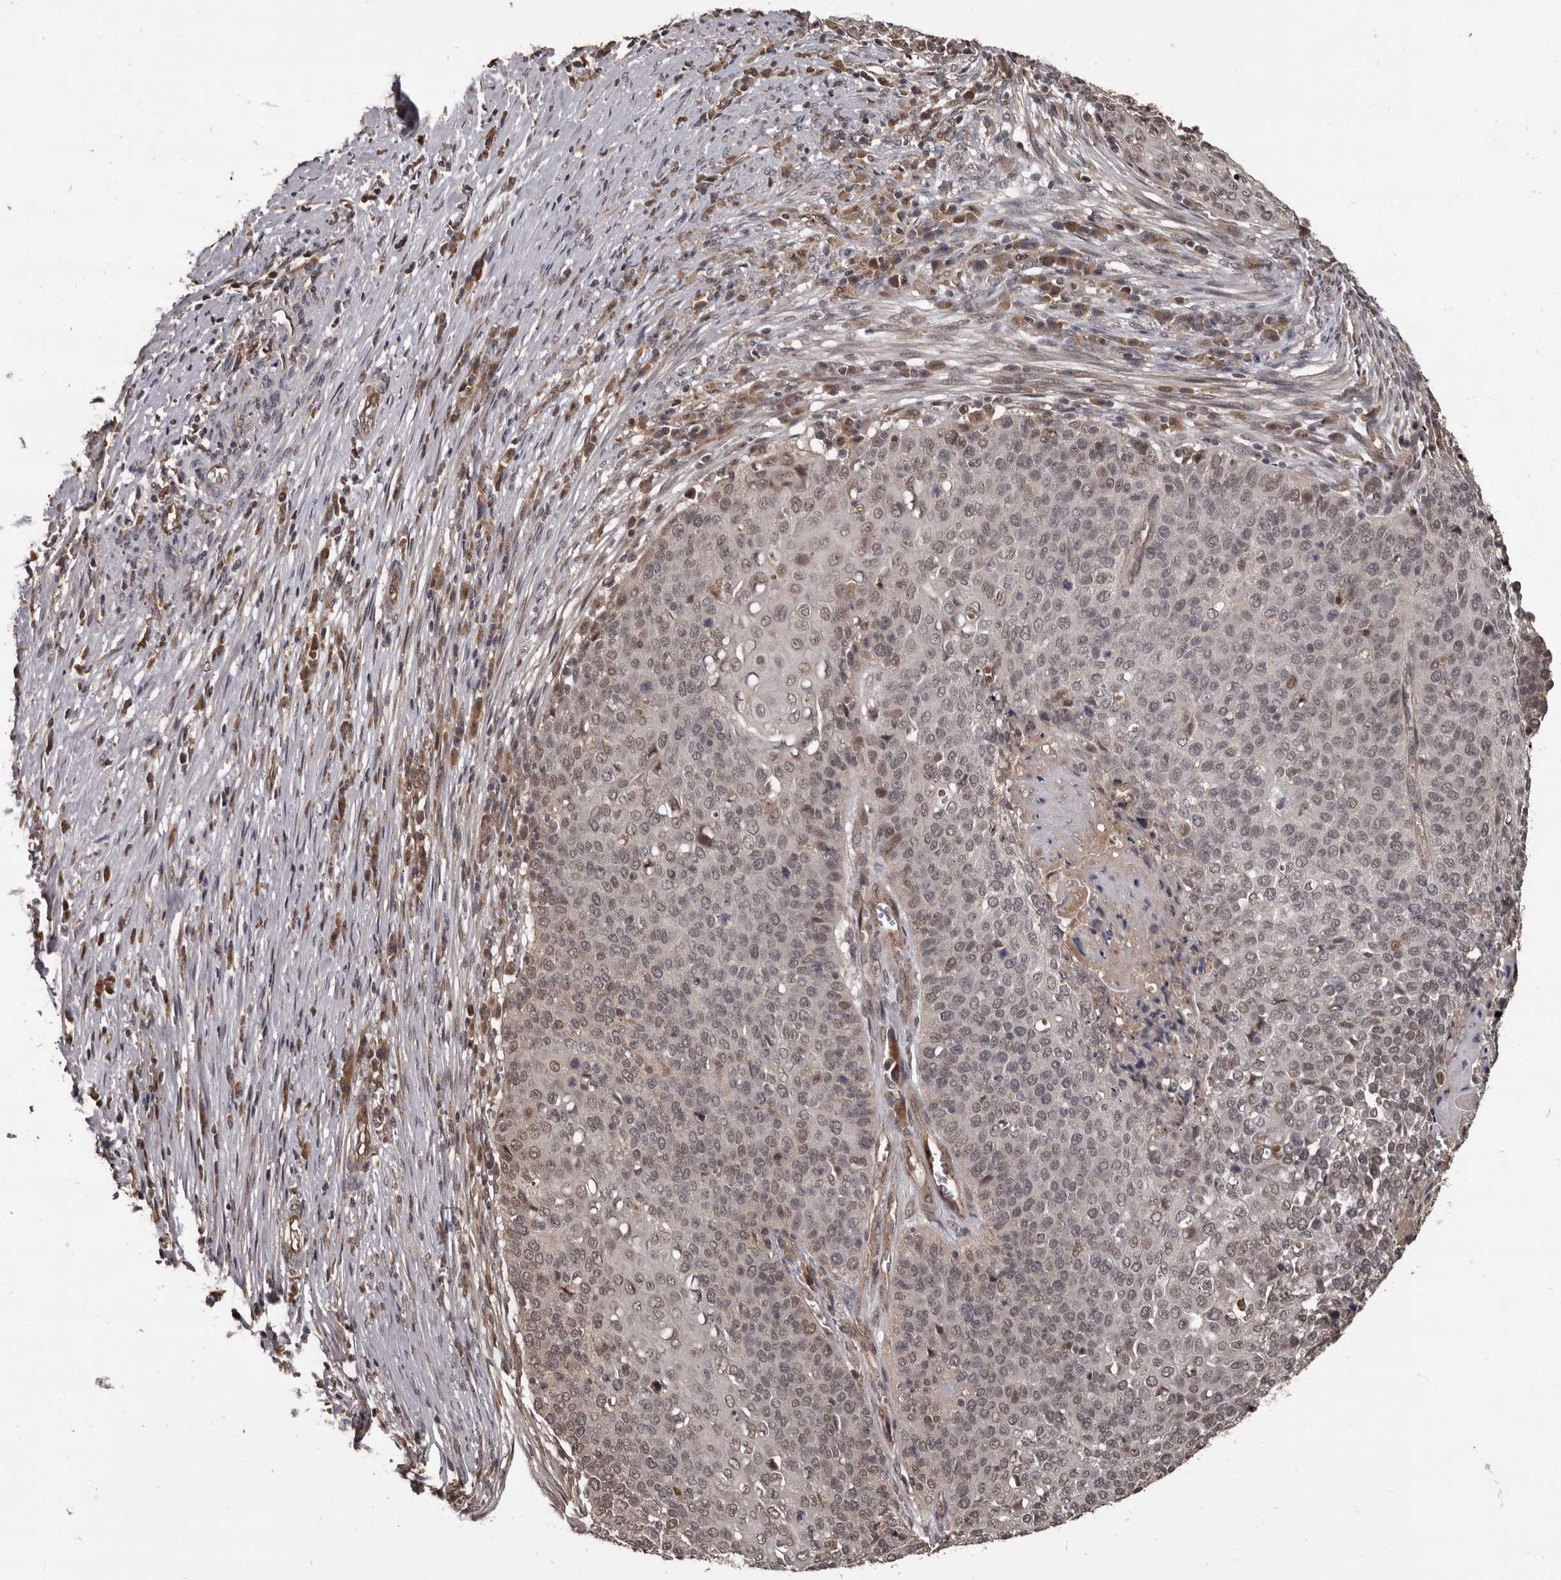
{"staining": {"intensity": "weak", "quantity": ">75%", "location": "nuclear"}, "tissue": "cervical cancer", "cell_type": "Tumor cells", "image_type": "cancer", "snomed": [{"axis": "morphology", "description": "Squamous cell carcinoma, NOS"}, {"axis": "topography", "description": "Cervix"}], "caption": "Brown immunohistochemical staining in squamous cell carcinoma (cervical) shows weak nuclear staining in approximately >75% of tumor cells. The staining was performed using DAB (3,3'-diaminobenzidine) to visualize the protein expression in brown, while the nuclei were stained in blue with hematoxylin (Magnification: 20x).", "gene": "AHR", "patient": {"sex": "female", "age": 39}}